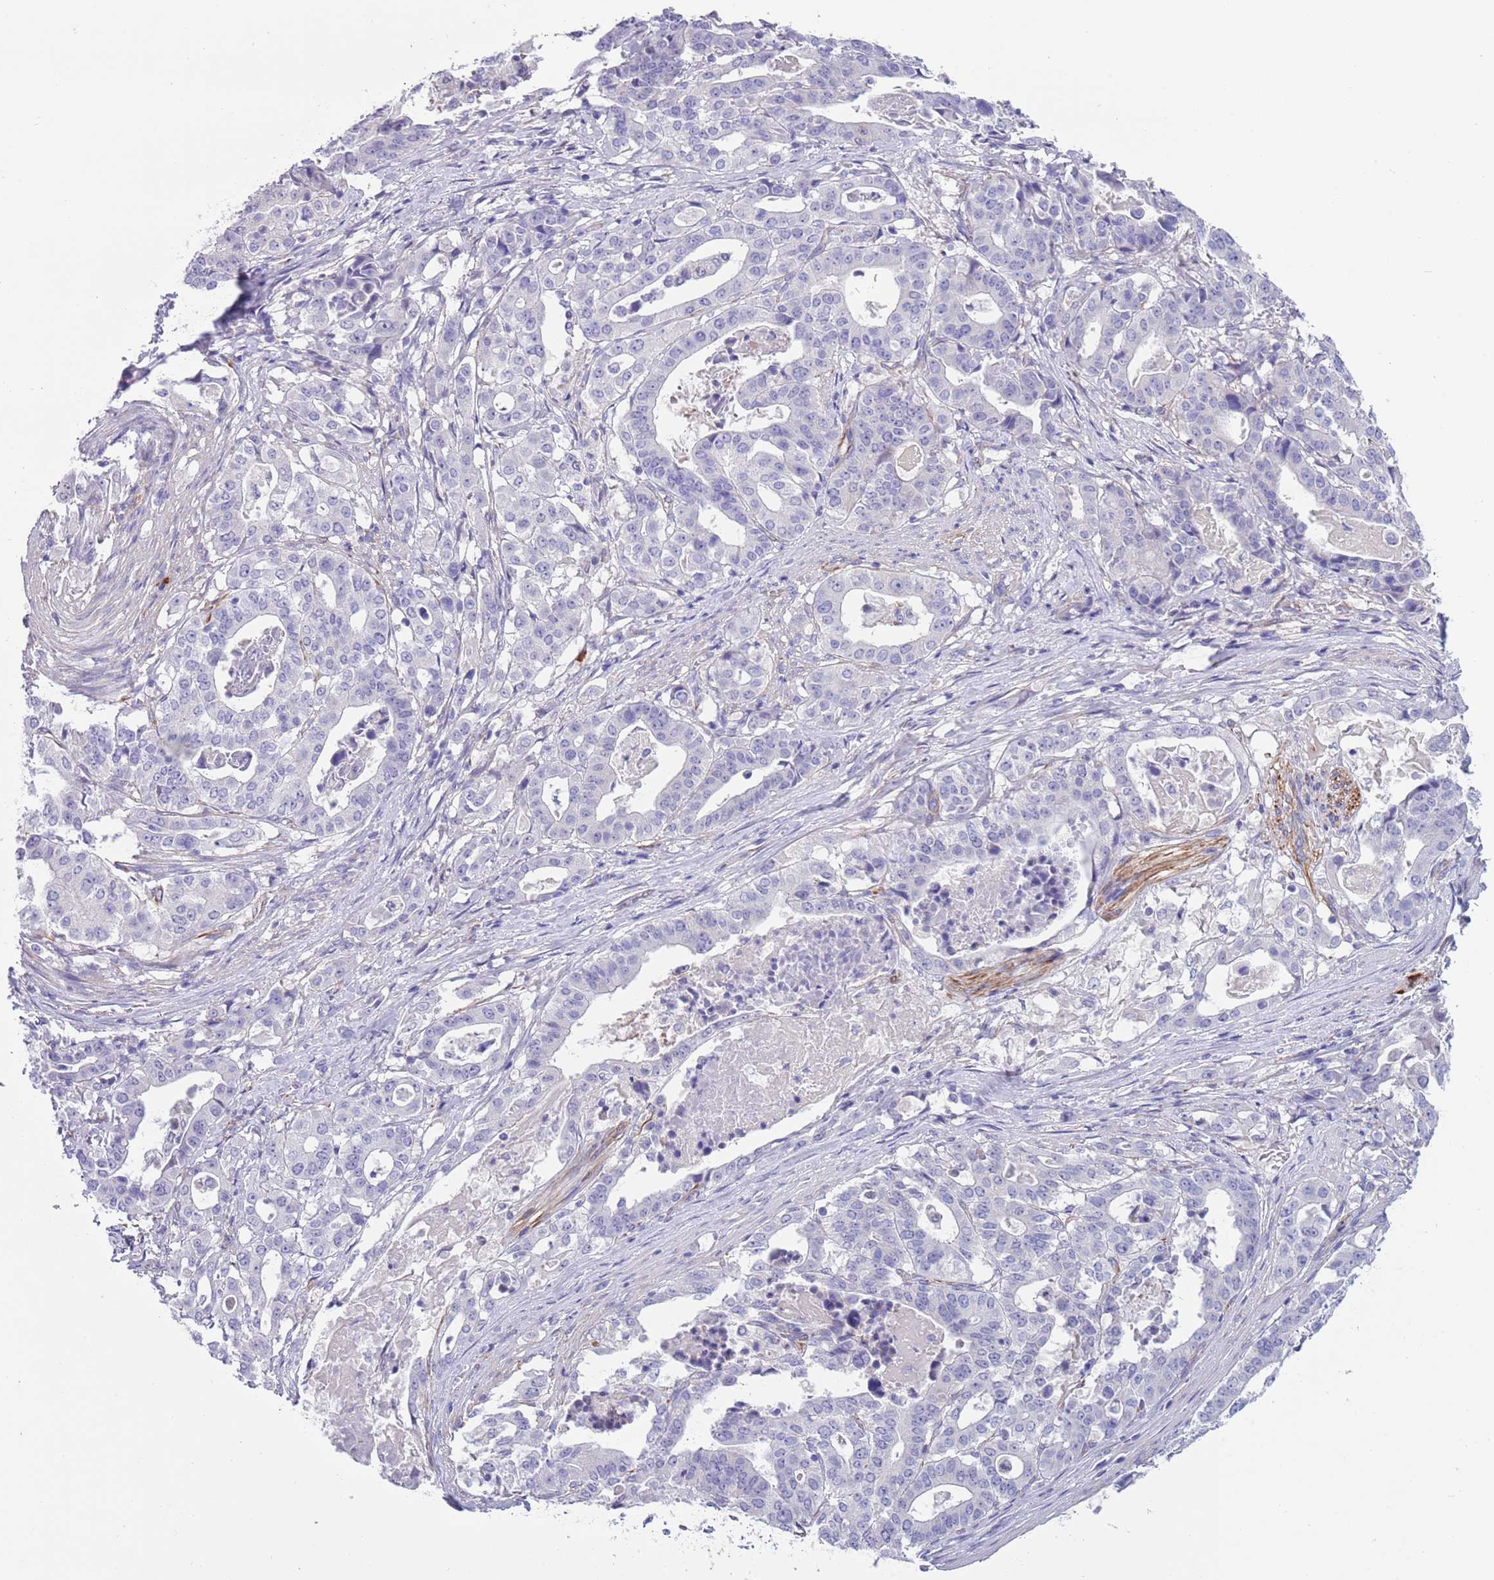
{"staining": {"intensity": "negative", "quantity": "none", "location": "none"}, "tissue": "stomach cancer", "cell_type": "Tumor cells", "image_type": "cancer", "snomed": [{"axis": "morphology", "description": "Adenocarcinoma, NOS"}, {"axis": "topography", "description": "Stomach"}], "caption": "Photomicrograph shows no protein positivity in tumor cells of stomach cancer (adenocarcinoma) tissue.", "gene": "TSGA13", "patient": {"sex": "male", "age": 48}}